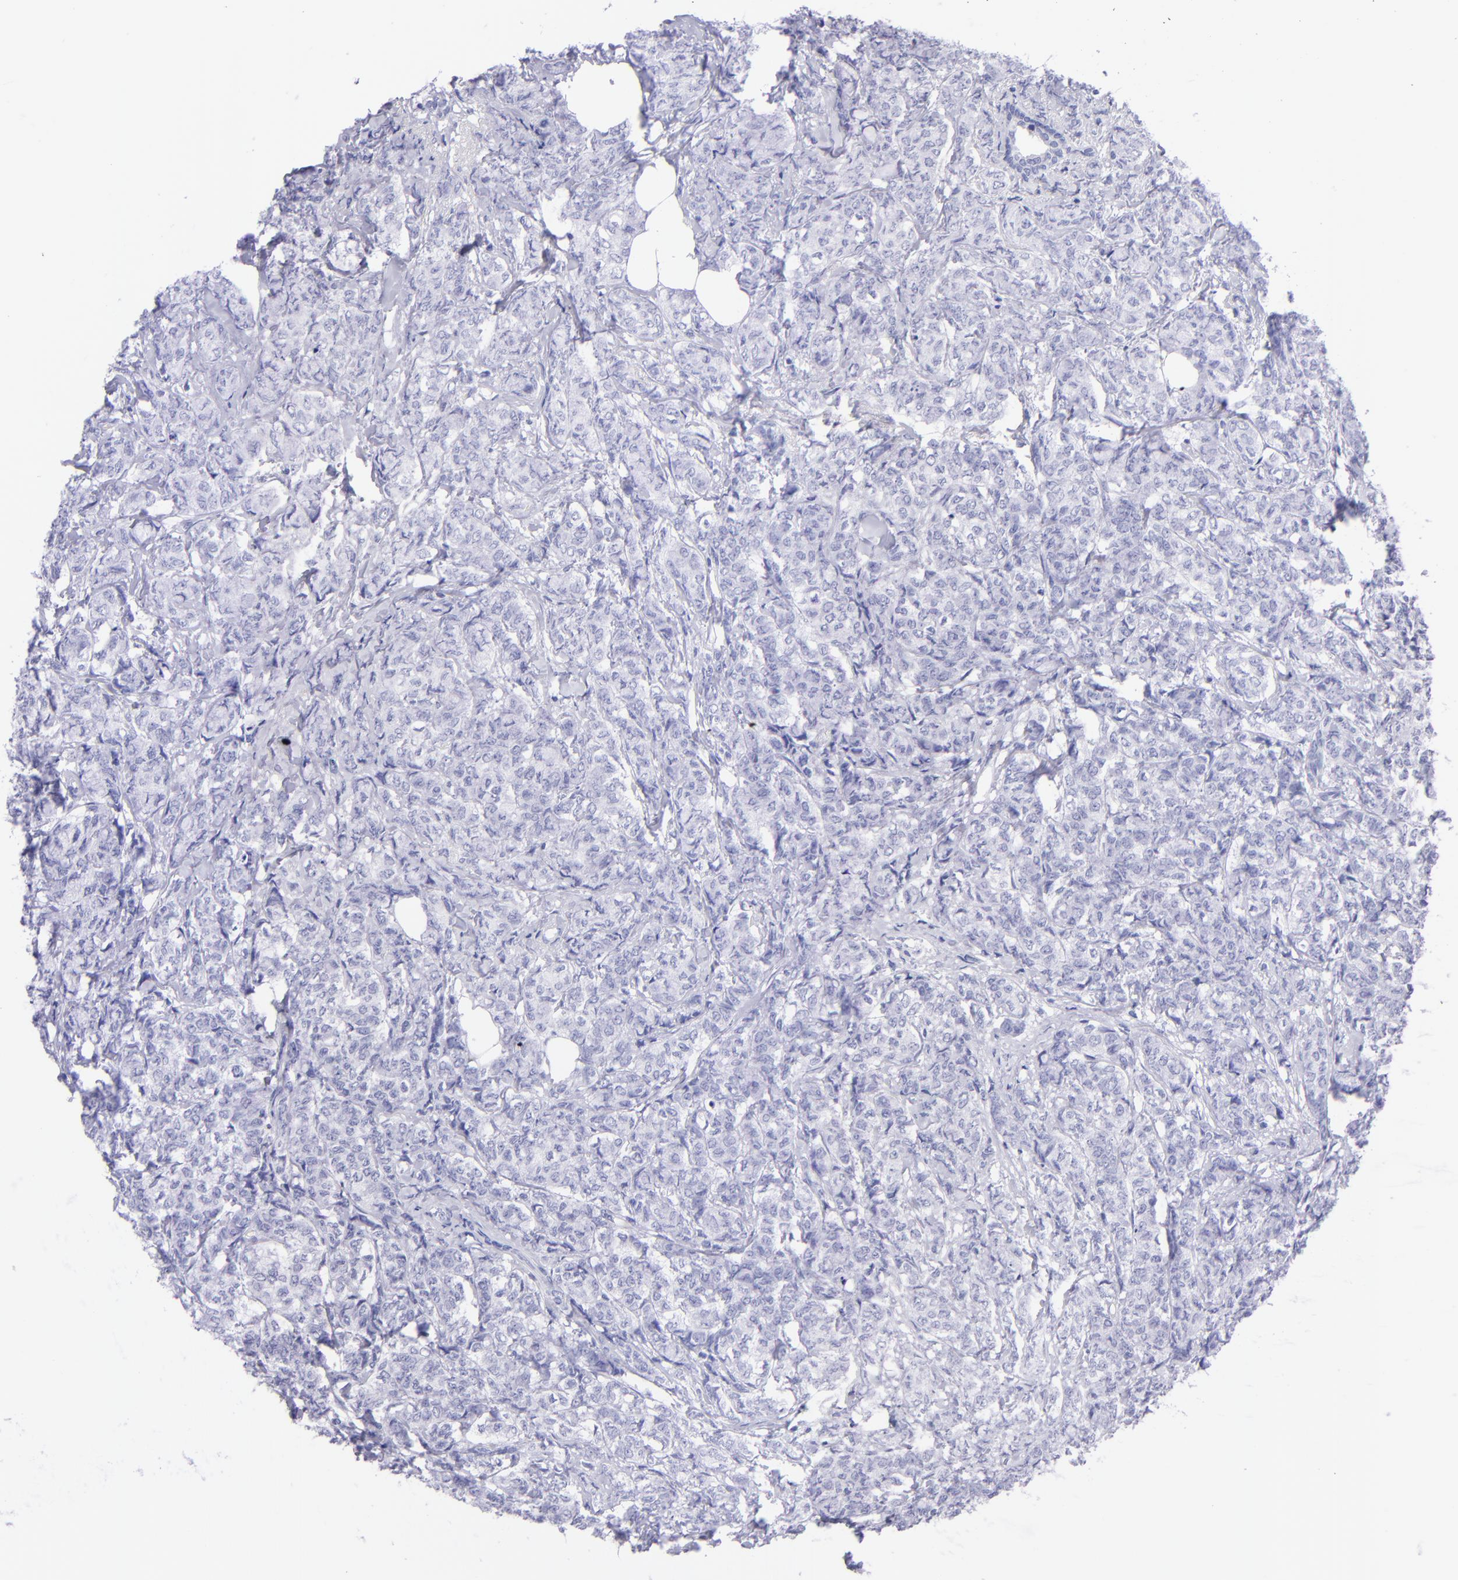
{"staining": {"intensity": "negative", "quantity": "none", "location": "none"}, "tissue": "breast cancer", "cell_type": "Tumor cells", "image_type": "cancer", "snomed": [{"axis": "morphology", "description": "Lobular carcinoma"}, {"axis": "topography", "description": "Breast"}], "caption": "This is an immunohistochemistry micrograph of human breast cancer (lobular carcinoma). There is no staining in tumor cells.", "gene": "CNP", "patient": {"sex": "female", "age": 60}}